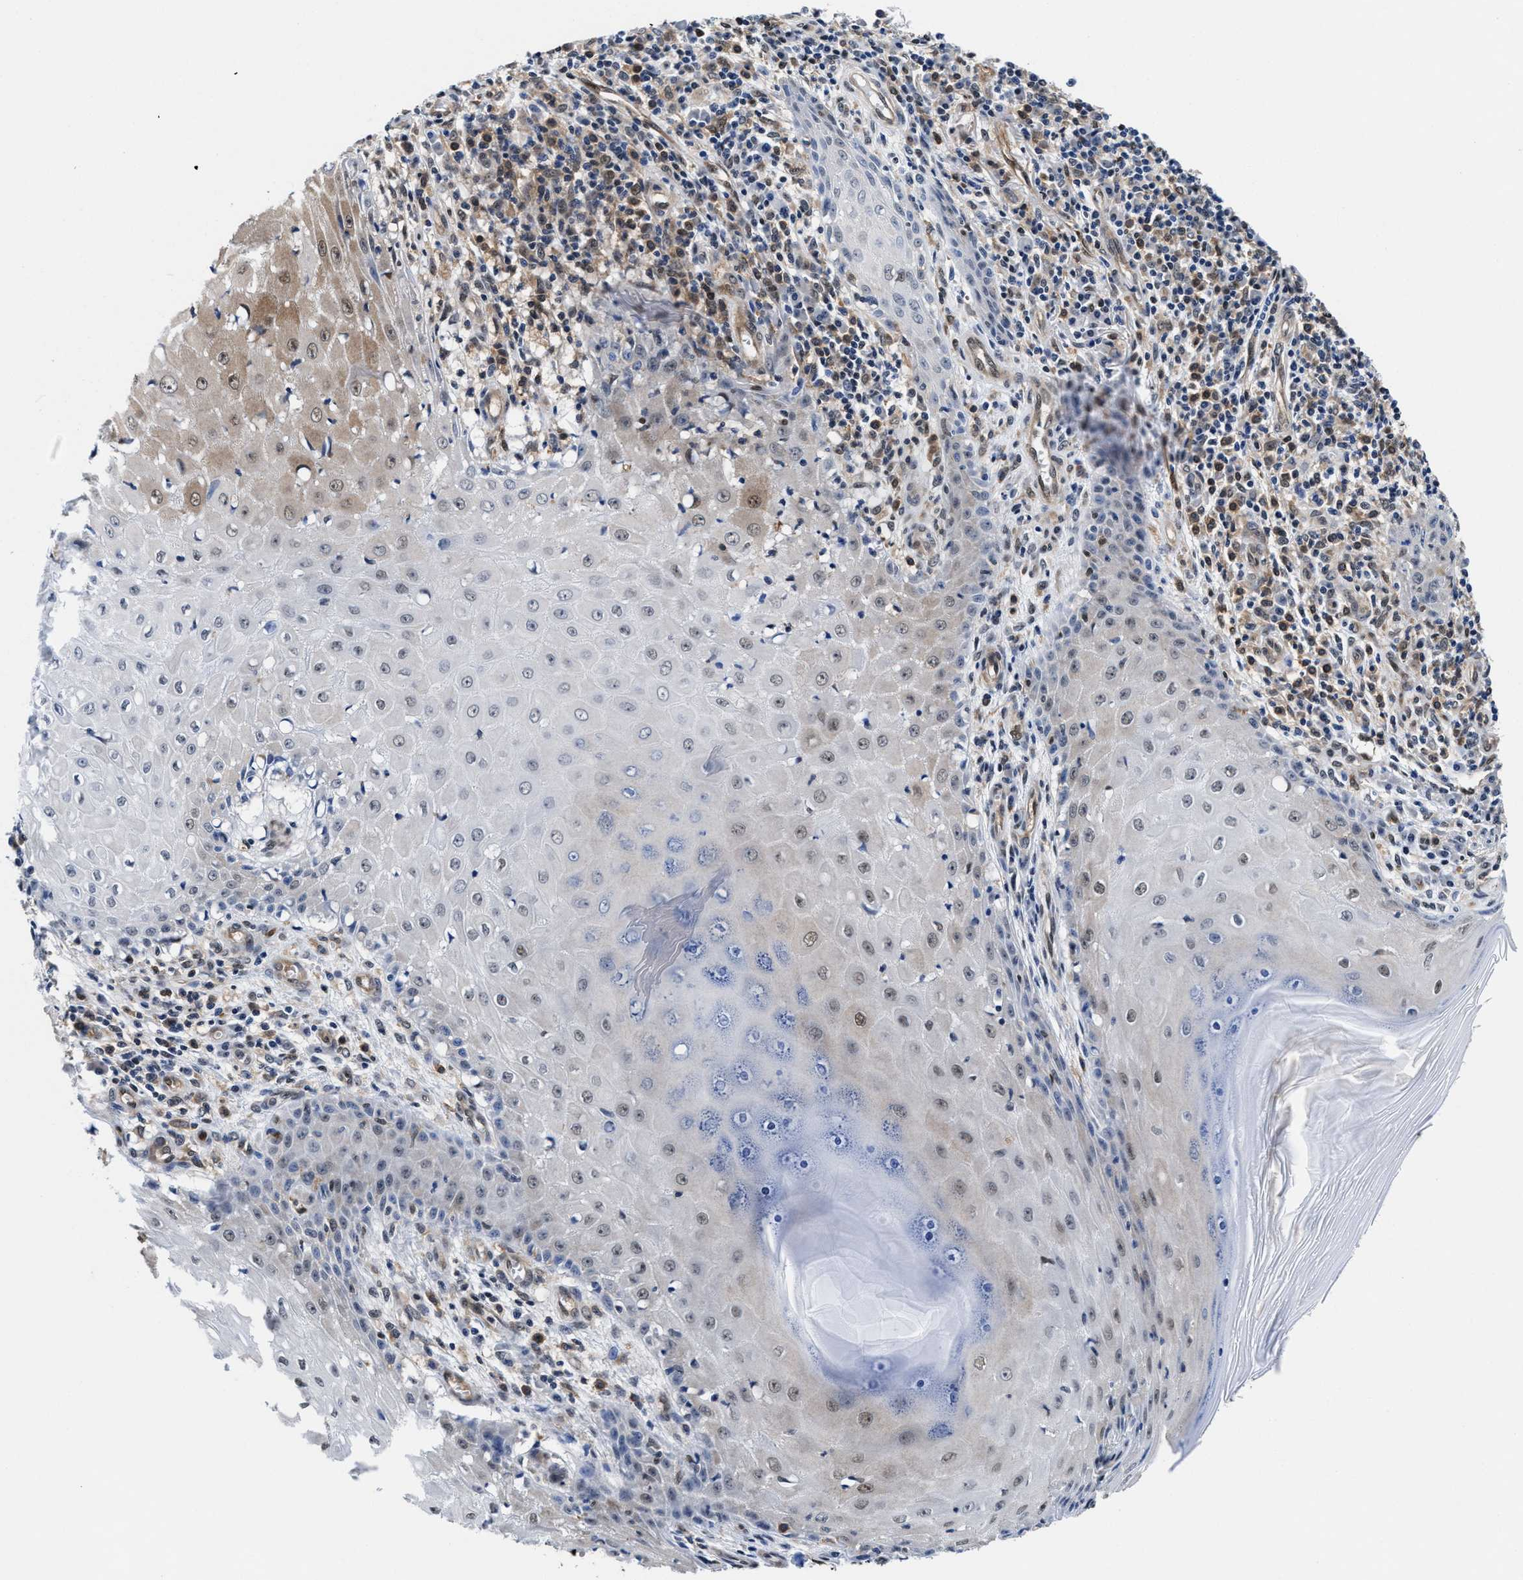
{"staining": {"intensity": "weak", "quantity": "25%-75%", "location": "cytoplasmic/membranous,nuclear"}, "tissue": "skin cancer", "cell_type": "Tumor cells", "image_type": "cancer", "snomed": [{"axis": "morphology", "description": "Squamous cell carcinoma, NOS"}, {"axis": "topography", "description": "Skin"}], "caption": "Immunohistochemical staining of skin cancer displays low levels of weak cytoplasmic/membranous and nuclear expression in approximately 25%-75% of tumor cells. (IHC, brightfield microscopy, high magnification).", "gene": "ACLY", "patient": {"sex": "female", "age": 73}}